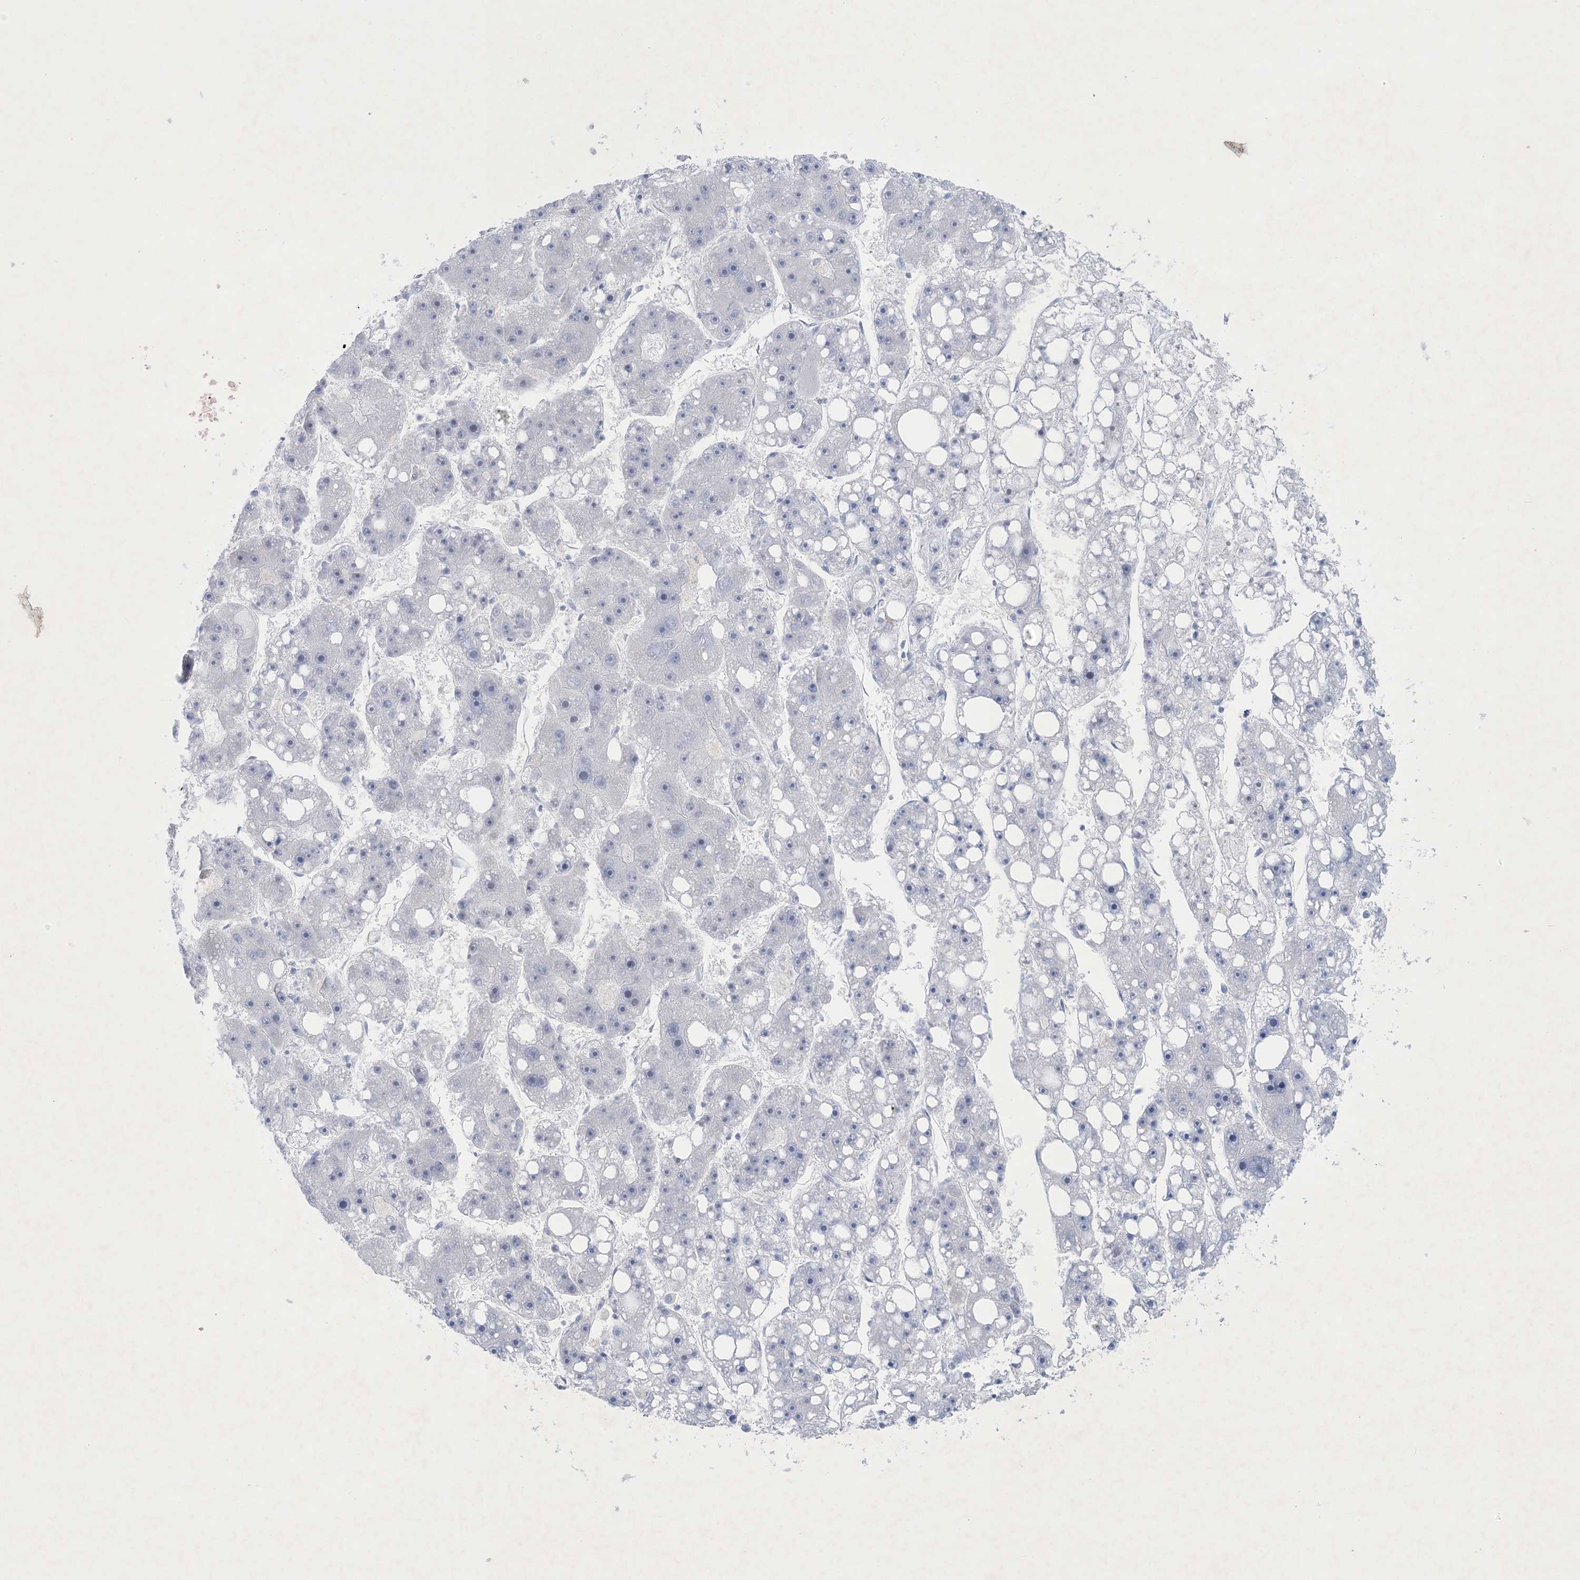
{"staining": {"intensity": "negative", "quantity": "none", "location": "none"}, "tissue": "liver cancer", "cell_type": "Tumor cells", "image_type": "cancer", "snomed": [{"axis": "morphology", "description": "Carcinoma, Hepatocellular, NOS"}, {"axis": "topography", "description": "Liver"}], "caption": "Immunohistochemistry (IHC) micrograph of liver hepatocellular carcinoma stained for a protein (brown), which exhibits no expression in tumor cells.", "gene": "GABRG1", "patient": {"sex": "female", "age": 61}}